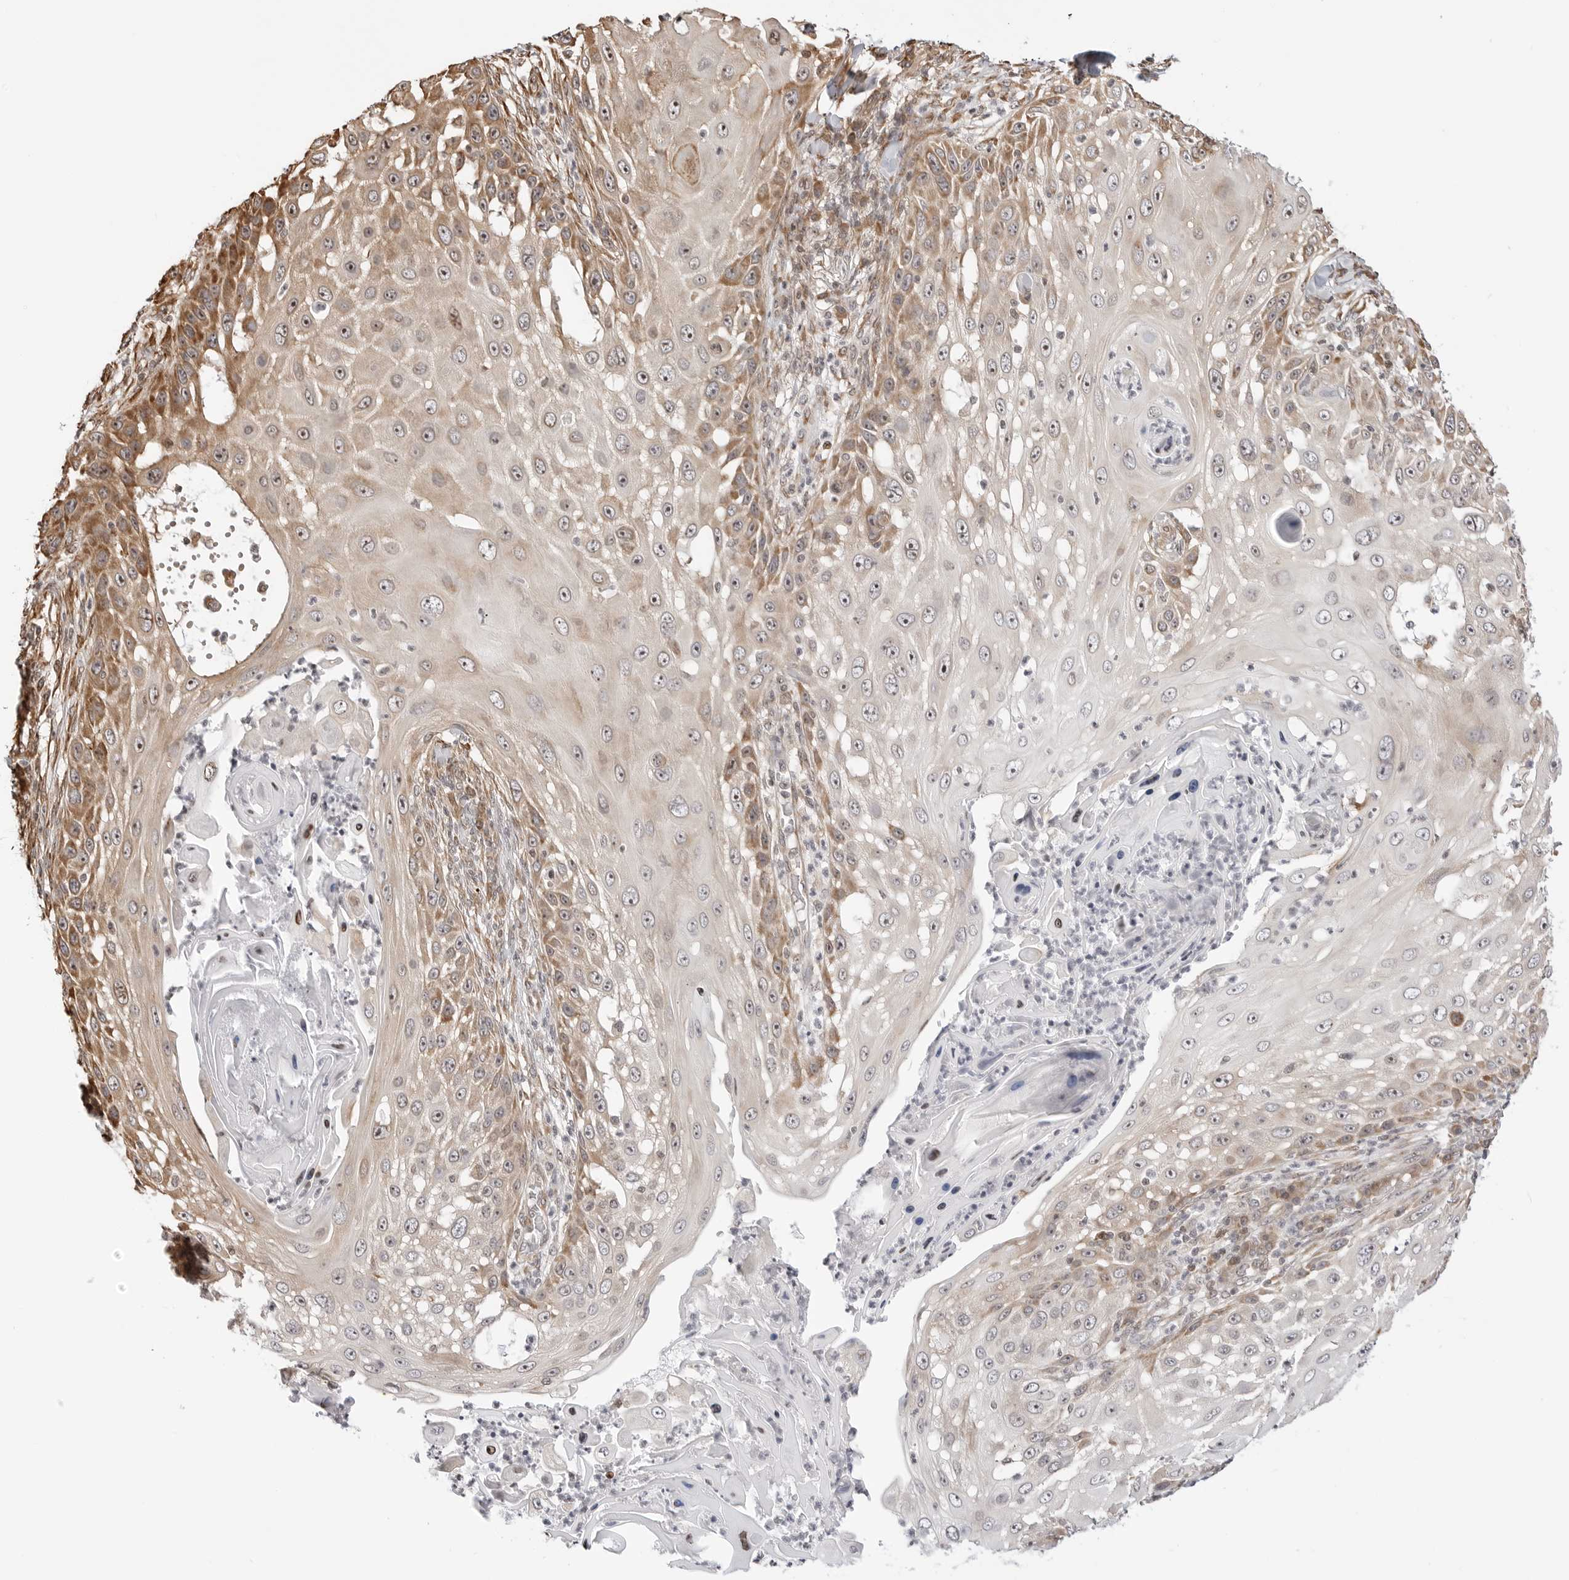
{"staining": {"intensity": "moderate", "quantity": "<25%", "location": "cytoplasmic/membranous,nuclear"}, "tissue": "skin cancer", "cell_type": "Tumor cells", "image_type": "cancer", "snomed": [{"axis": "morphology", "description": "Squamous cell carcinoma, NOS"}, {"axis": "topography", "description": "Skin"}], "caption": "A micrograph of skin cancer stained for a protein displays moderate cytoplasmic/membranous and nuclear brown staining in tumor cells.", "gene": "FKBP14", "patient": {"sex": "female", "age": 44}}